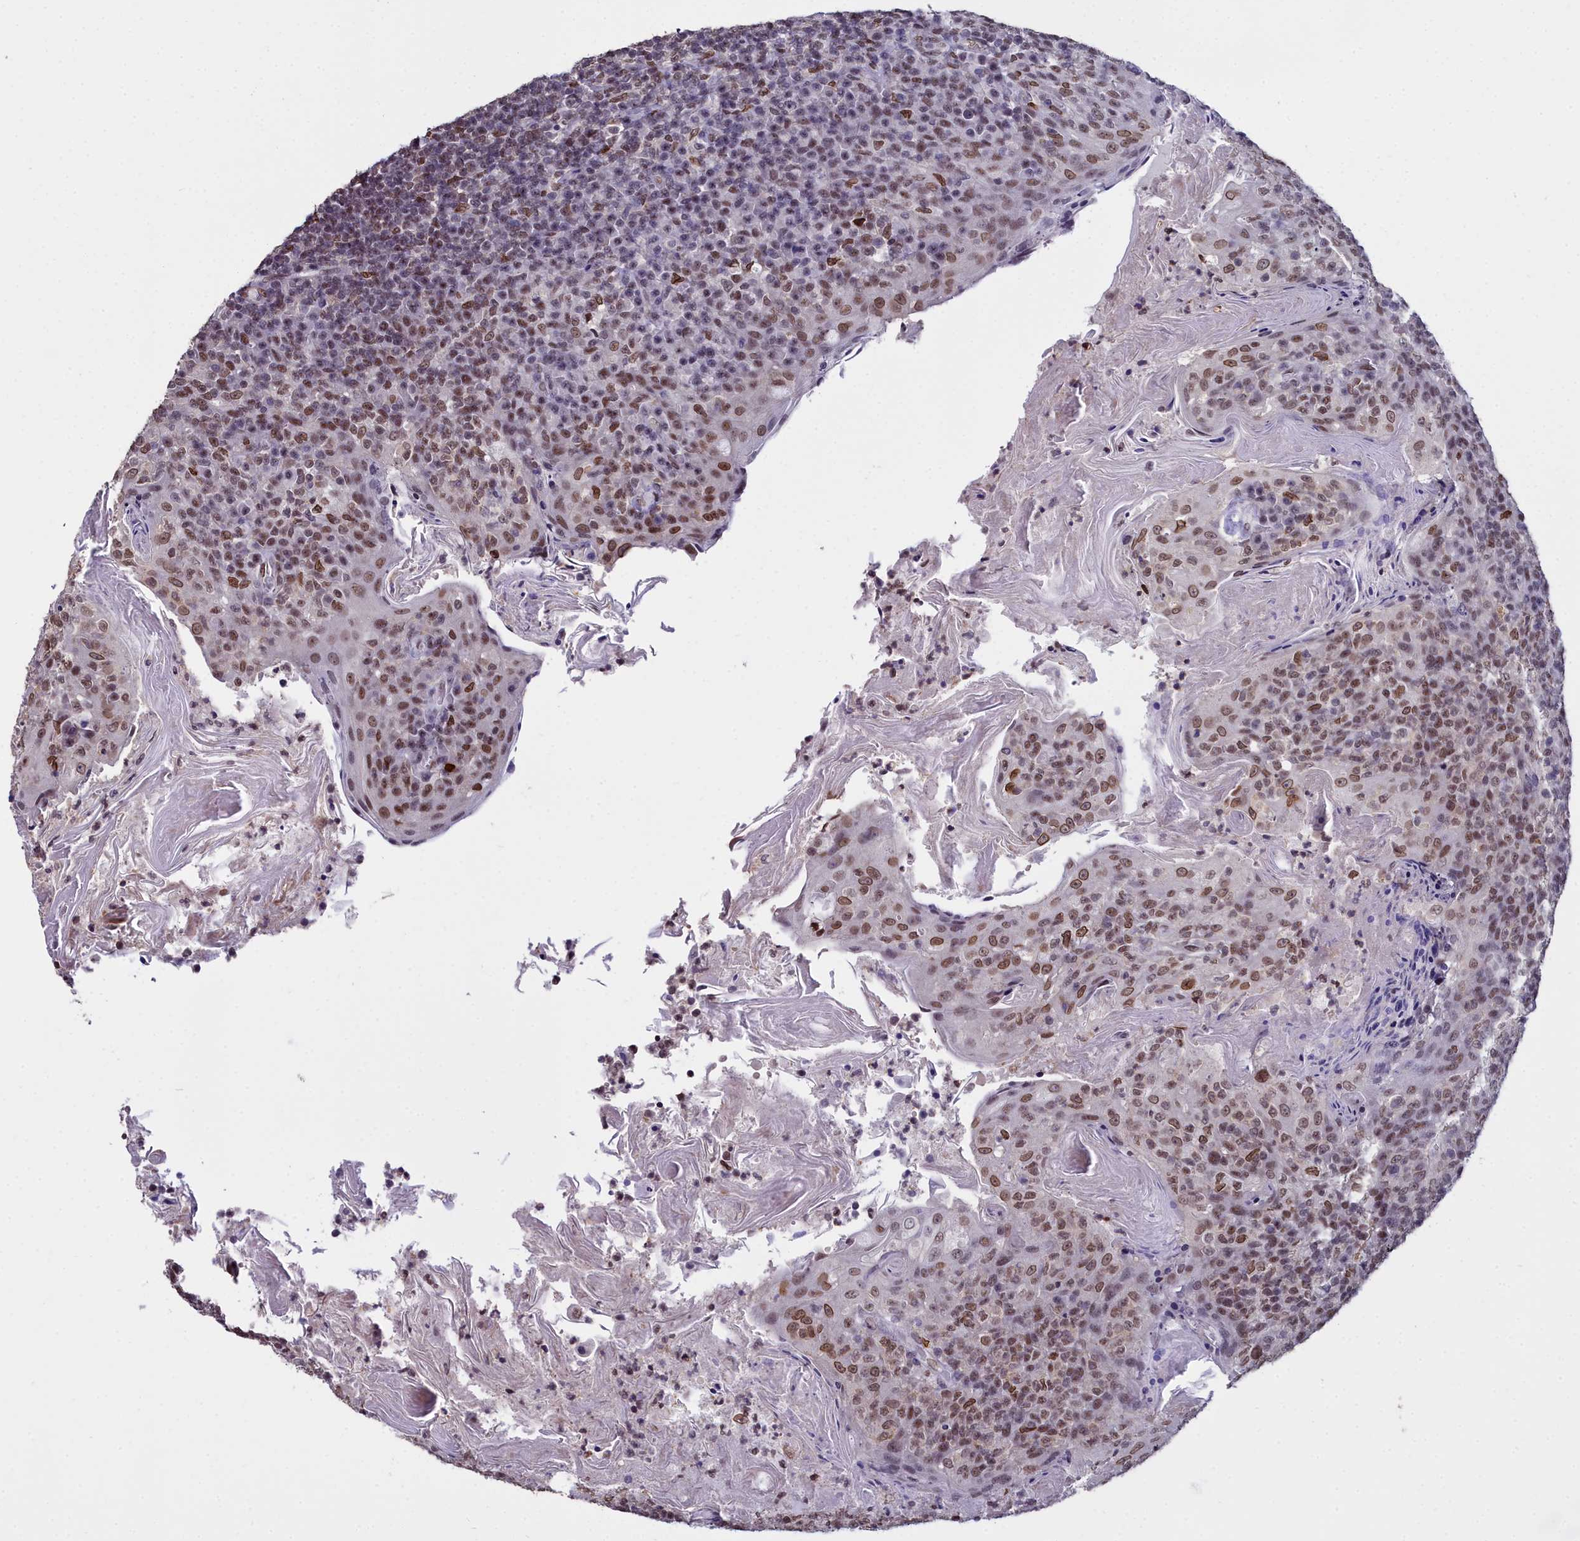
{"staining": {"intensity": "moderate", "quantity": "25%-75%", "location": "nuclear"}, "tissue": "tonsil", "cell_type": "Germinal center cells", "image_type": "normal", "snomed": [{"axis": "morphology", "description": "Normal tissue, NOS"}, {"axis": "topography", "description": "Tonsil"}], "caption": "Germinal center cells exhibit moderate nuclear positivity in about 25%-75% of cells in benign tonsil. (IHC, brightfield microscopy, high magnification).", "gene": "CCDC97", "patient": {"sex": "female", "age": 10}}